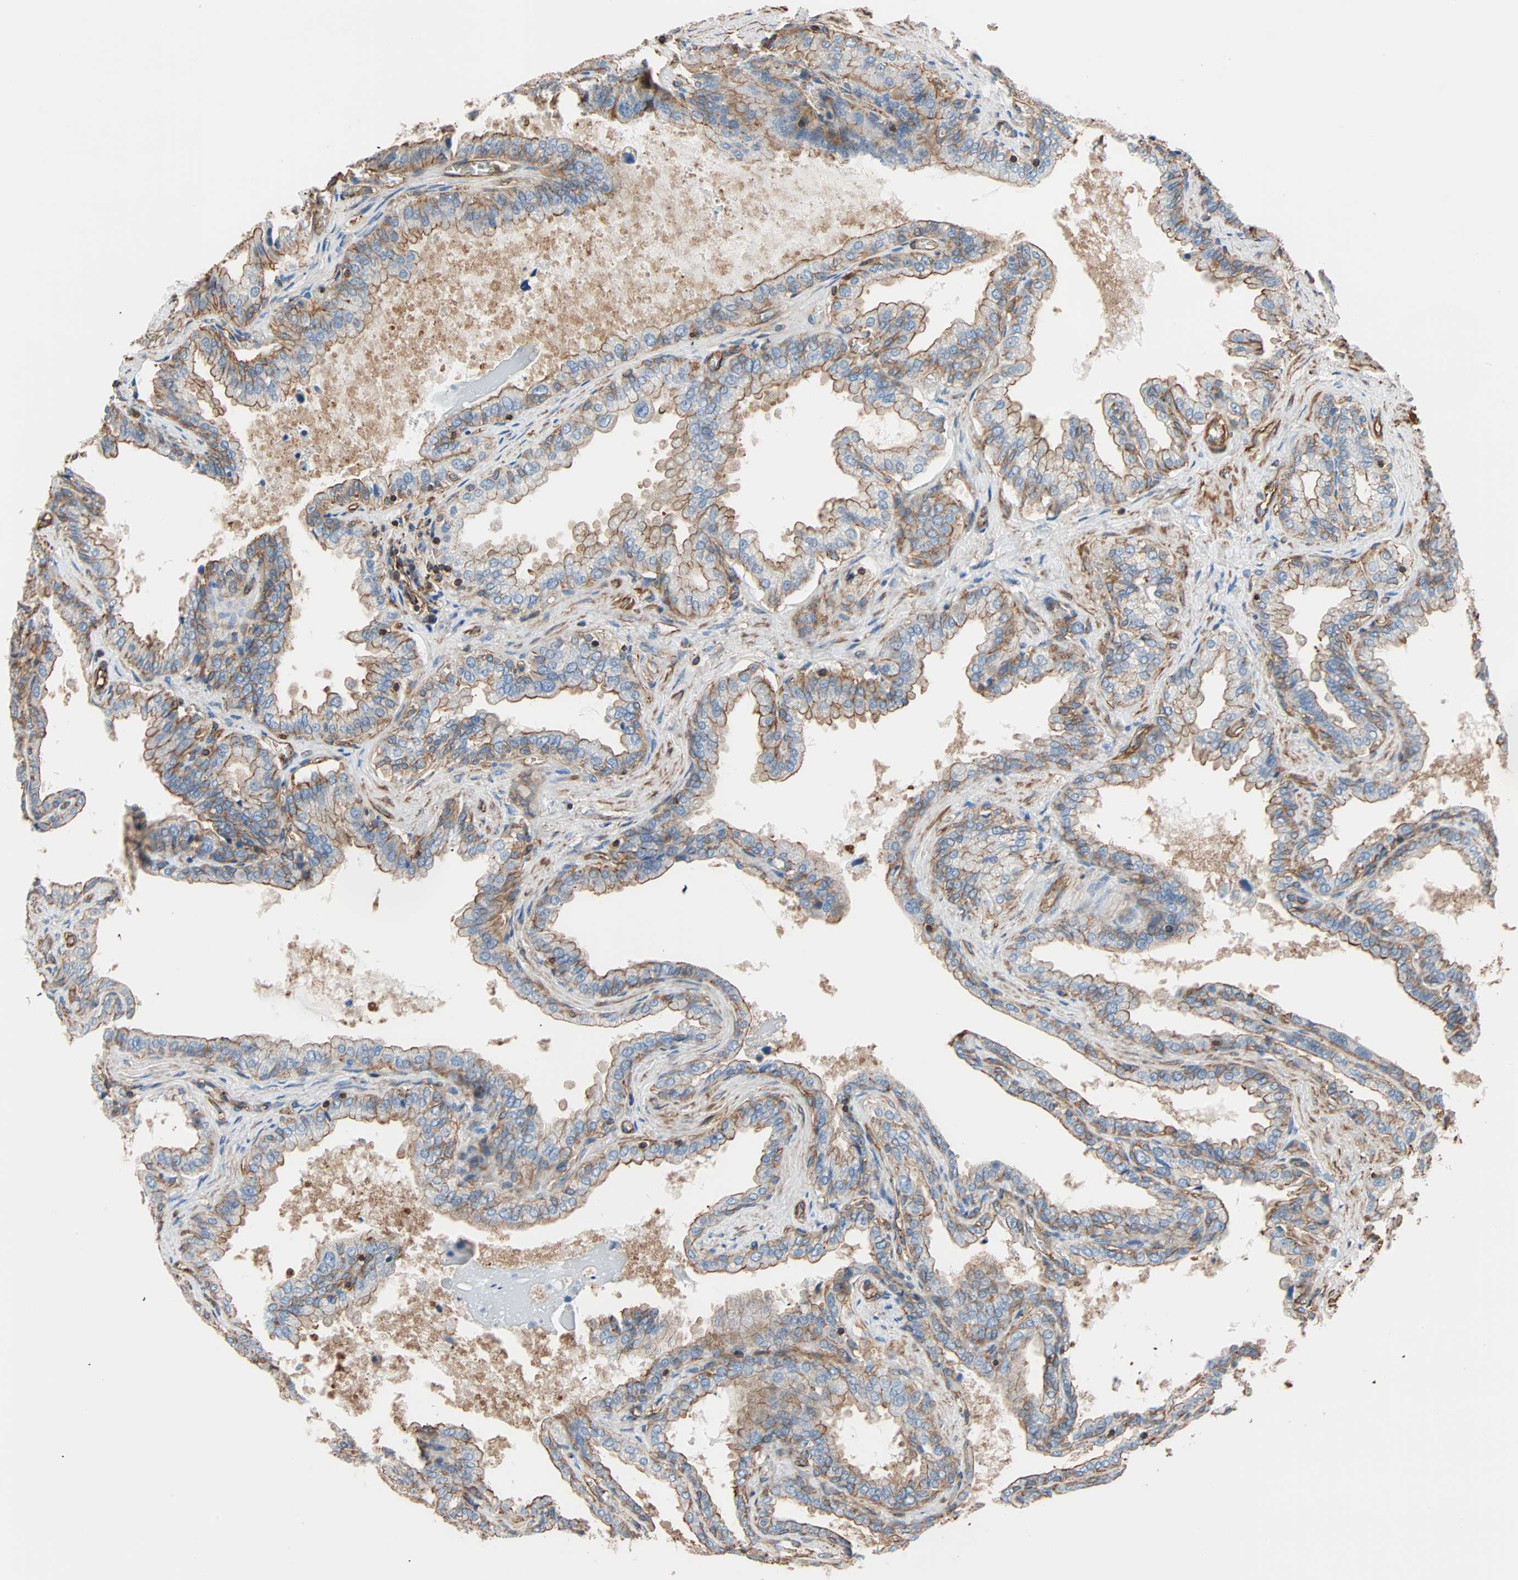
{"staining": {"intensity": "moderate", "quantity": ">75%", "location": "cytoplasmic/membranous"}, "tissue": "seminal vesicle", "cell_type": "Glandular cells", "image_type": "normal", "snomed": [{"axis": "morphology", "description": "Normal tissue, NOS"}, {"axis": "topography", "description": "Seminal veicle"}], "caption": "Glandular cells display medium levels of moderate cytoplasmic/membranous positivity in about >75% of cells in unremarkable human seminal vesicle. (DAB (3,3'-diaminobenzidine) = brown stain, brightfield microscopy at high magnification).", "gene": "GALNT10", "patient": {"sex": "male", "age": 46}}